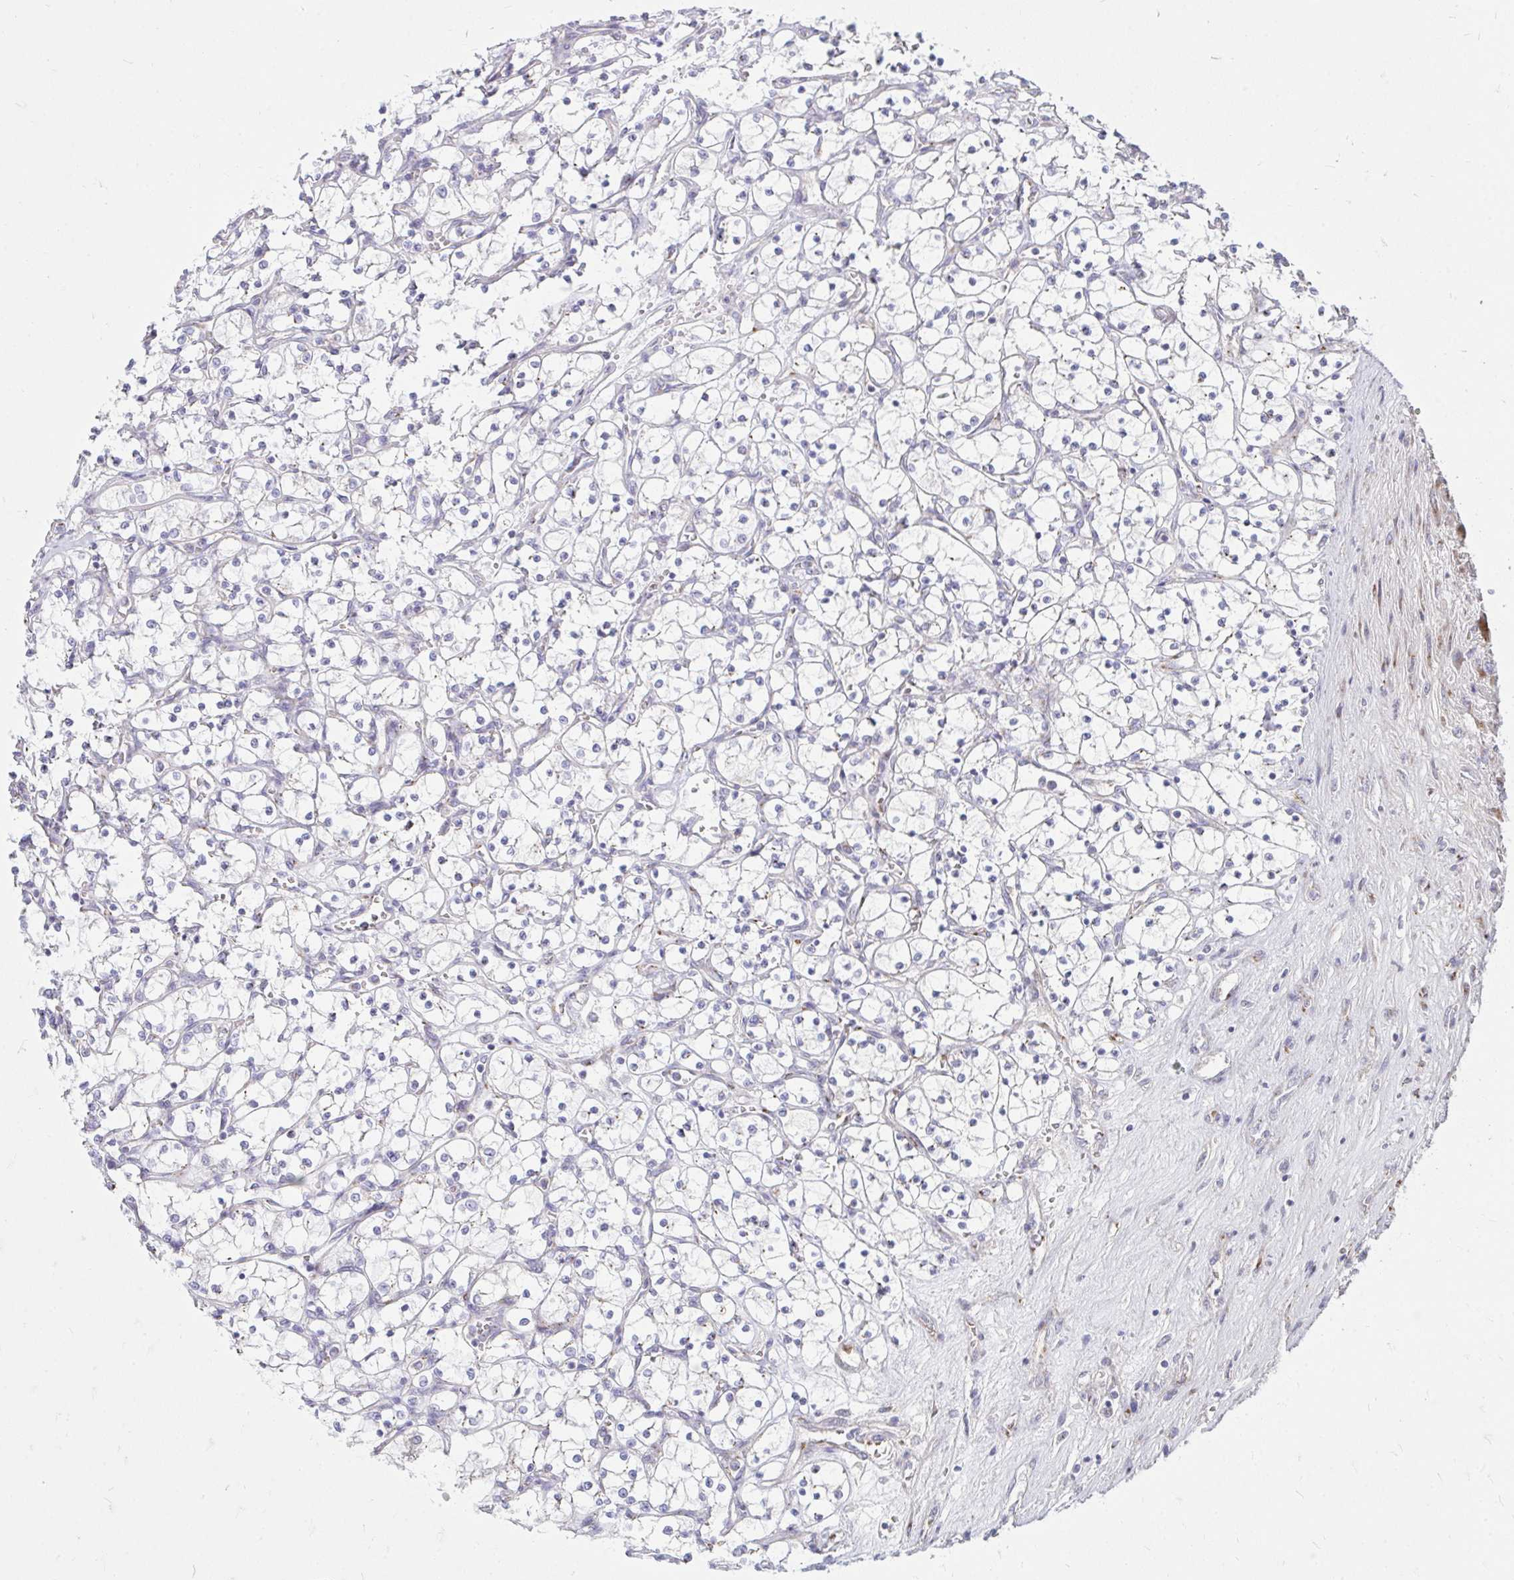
{"staining": {"intensity": "negative", "quantity": "none", "location": "none"}, "tissue": "renal cancer", "cell_type": "Tumor cells", "image_type": "cancer", "snomed": [{"axis": "morphology", "description": "Adenocarcinoma, NOS"}, {"axis": "topography", "description": "Kidney"}], "caption": "IHC histopathology image of neoplastic tissue: human adenocarcinoma (renal) stained with DAB (3,3'-diaminobenzidine) demonstrates no significant protein staining in tumor cells.", "gene": "RAB6B", "patient": {"sex": "female", "age": 69}}